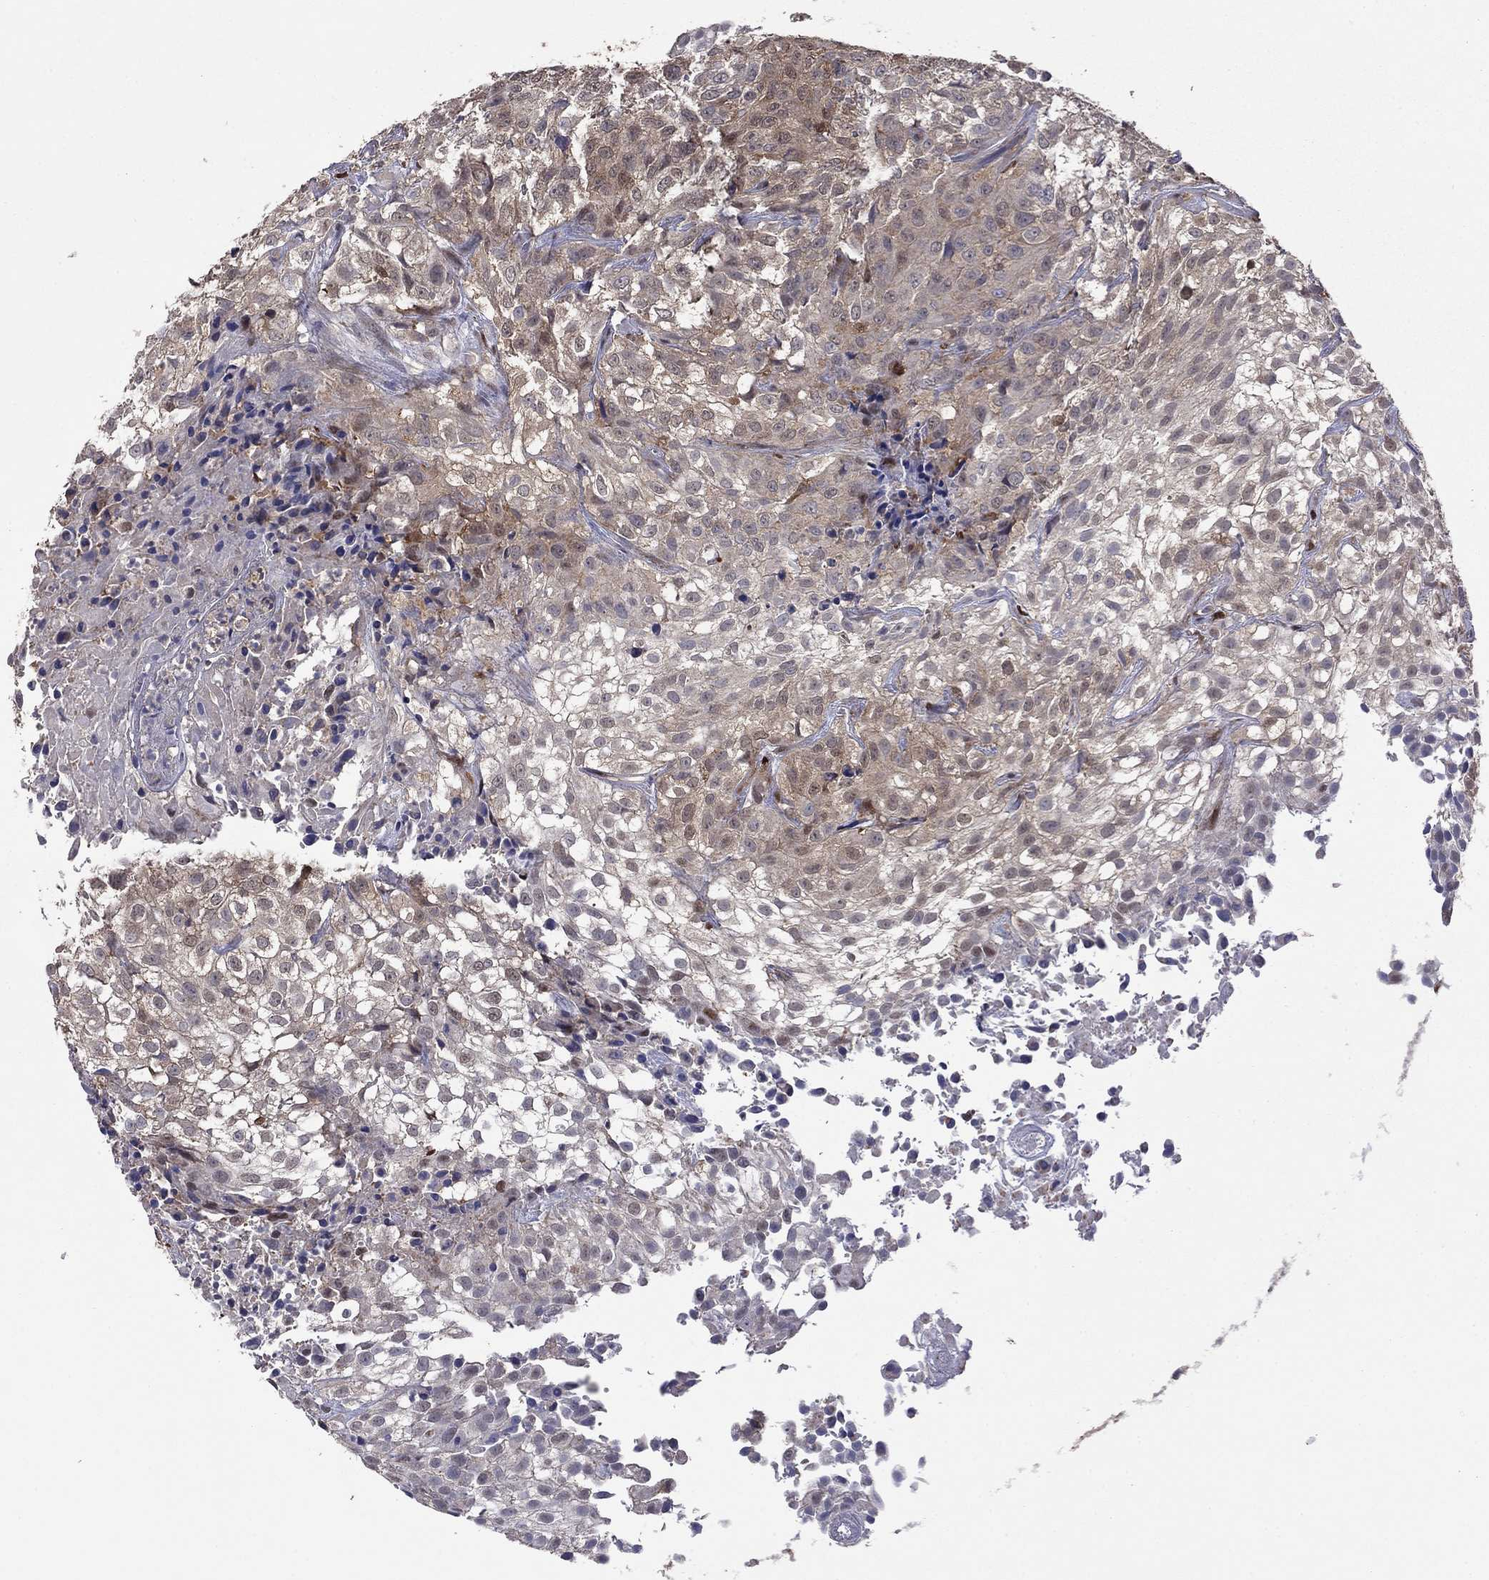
{"staining": {"intensity": "negative", "quantity": "none", "location": "none"}, "tissue": "urothelial cancer", "cell_type": "Tumor cells", "image_type": "cancer", "snomed": [{"axis": "morphology", "description": "Urothelial carcinoma, High grade"}, {"axis": "topography", "description": "Urinary bladder"}], "caption": "Photomicrograph shows no protein expression in tumor cells of urothelial cancer tissue.", "gene": "APPBP2", "patient": {"sex": "male", "age": 56}}